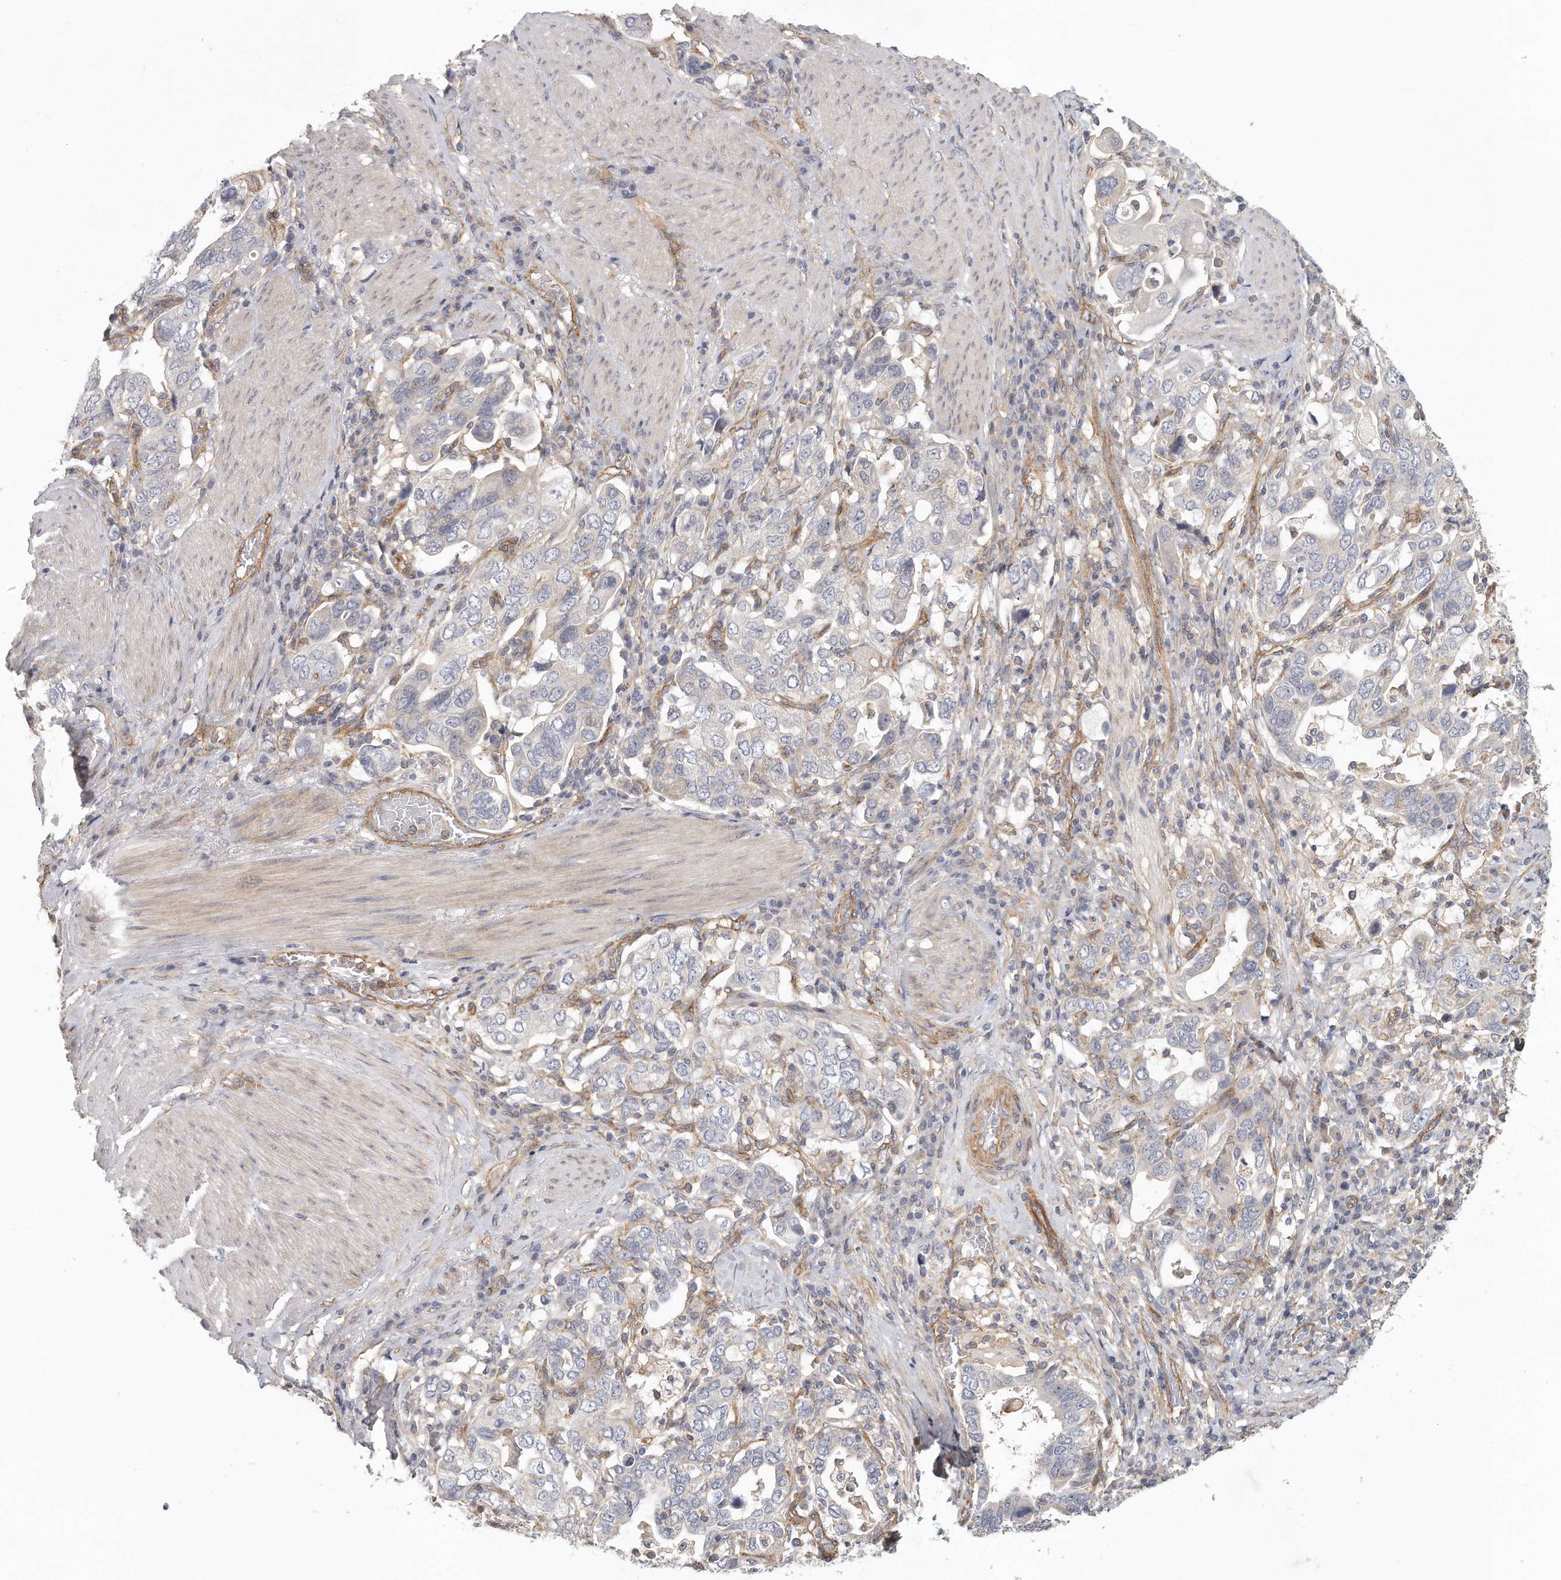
{"staining": {"intensity": "negative", "quantity": "none", "location": "none"}, "tissue": "stomach cancer", "cell_type": "Tumor cells", "image_type": "cancer", "snomed": [{"axis": "morphology", "description": "Adenocarcinoma, NOS"}, {"axis": "topography", "description": "Stomach, upper"}], "caption": "Tumor cells show no significant protein expression in adenocarcinoma (stomach).", "gene": "MTERF4", "patient": {"sex": "male", "age": 62}}